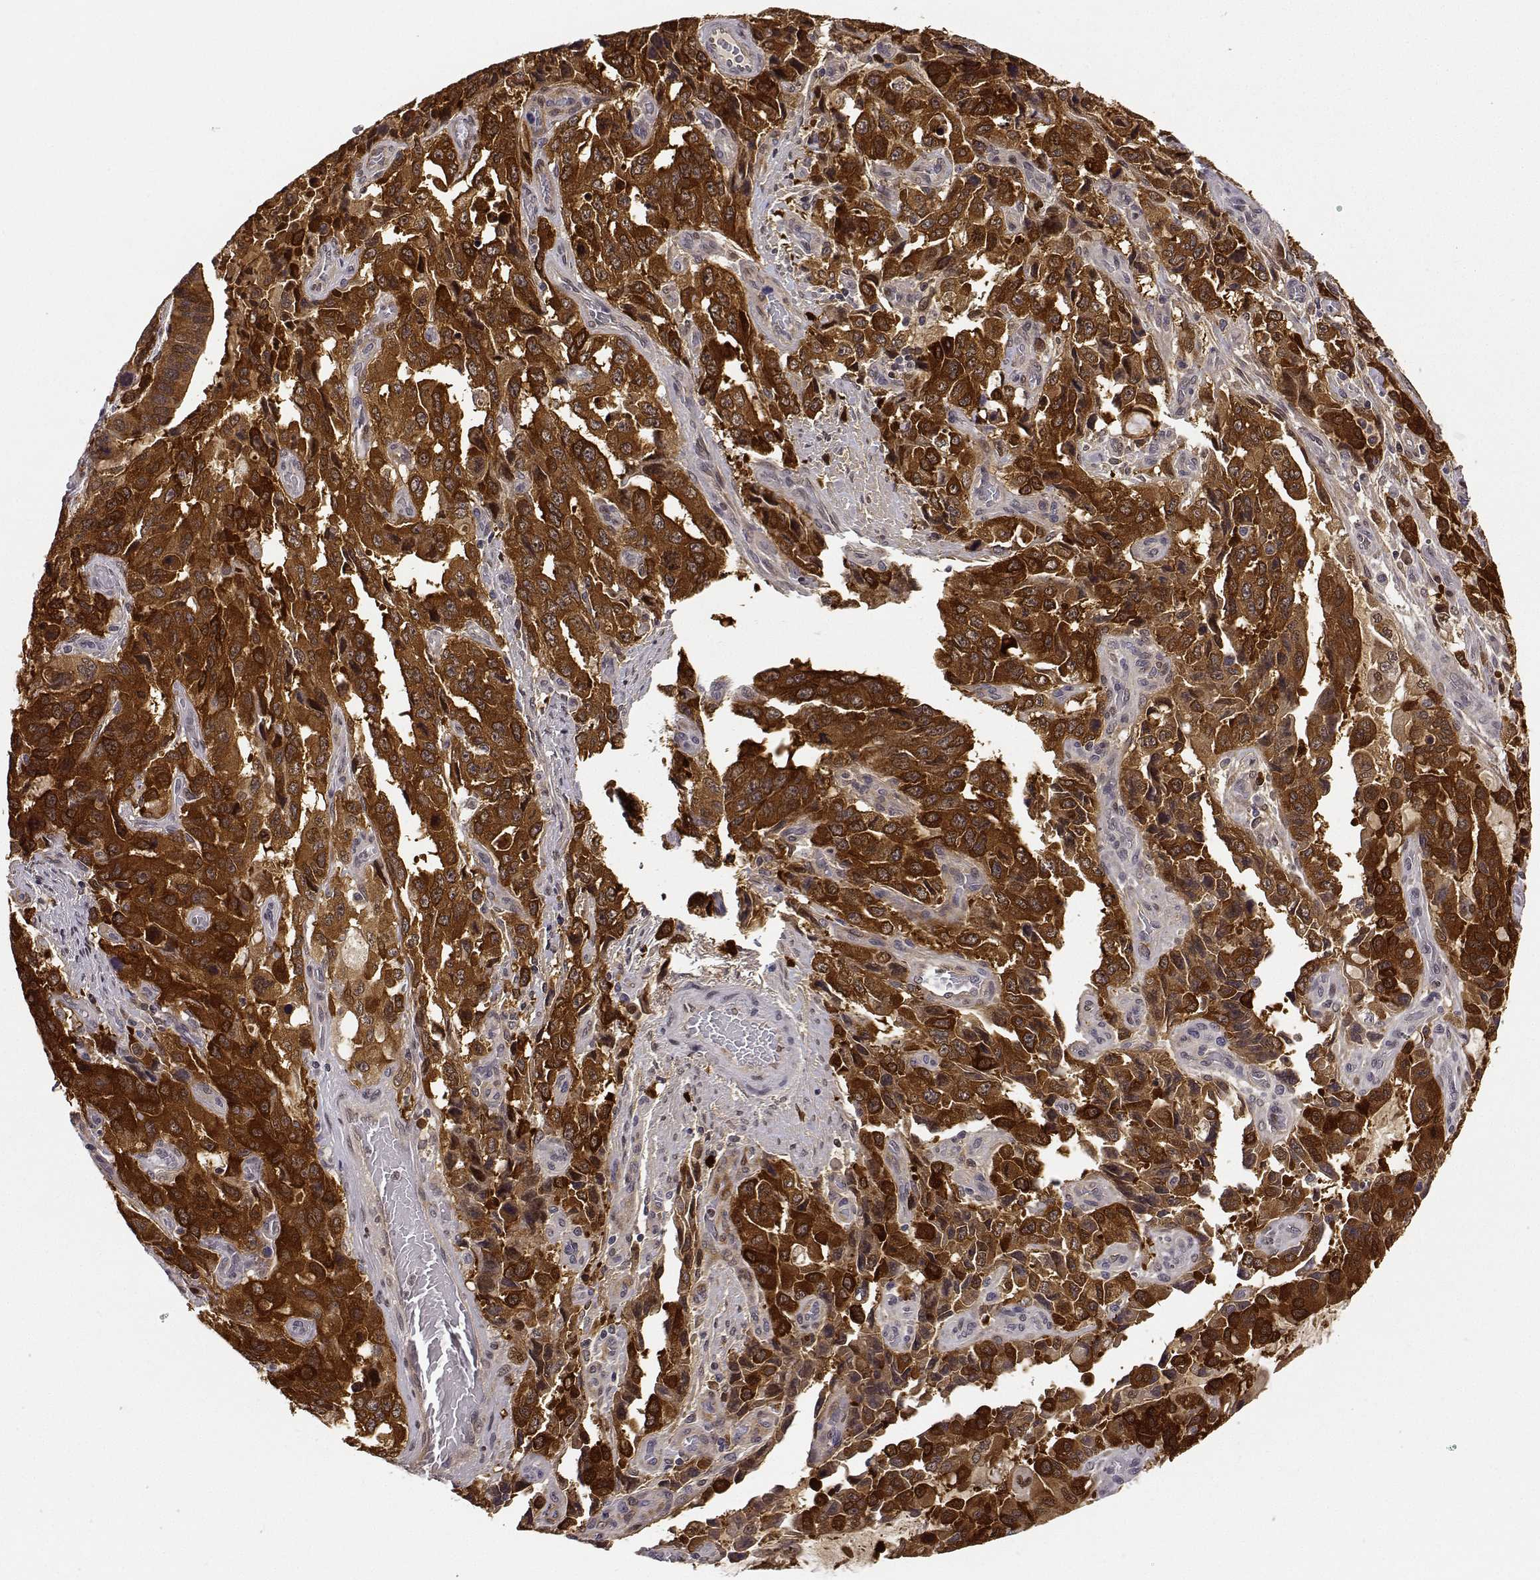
{"staining": {"intensity": "strong", "quantity": ">75%", "location": "cytoplasmic/membranous,nuclear"}, "tissue": "stomach cancer", "cell_type": "Tumor cells", "image_type": "cancer", "snomed": [{"axis": "morphology", "description": "Adenocarcinoma, NOS"}, {"axis": "topography", "description": "Stomach, upper"}], "caption": "Brown immunohistochemical staining in adenocarcinoma (stomach) shows strong cytoplasmic/membranous and nuclear expression in about >75% of tumor cells.", "gene": "PHGDH", "patient": {"sex": "male", "age": 85}}